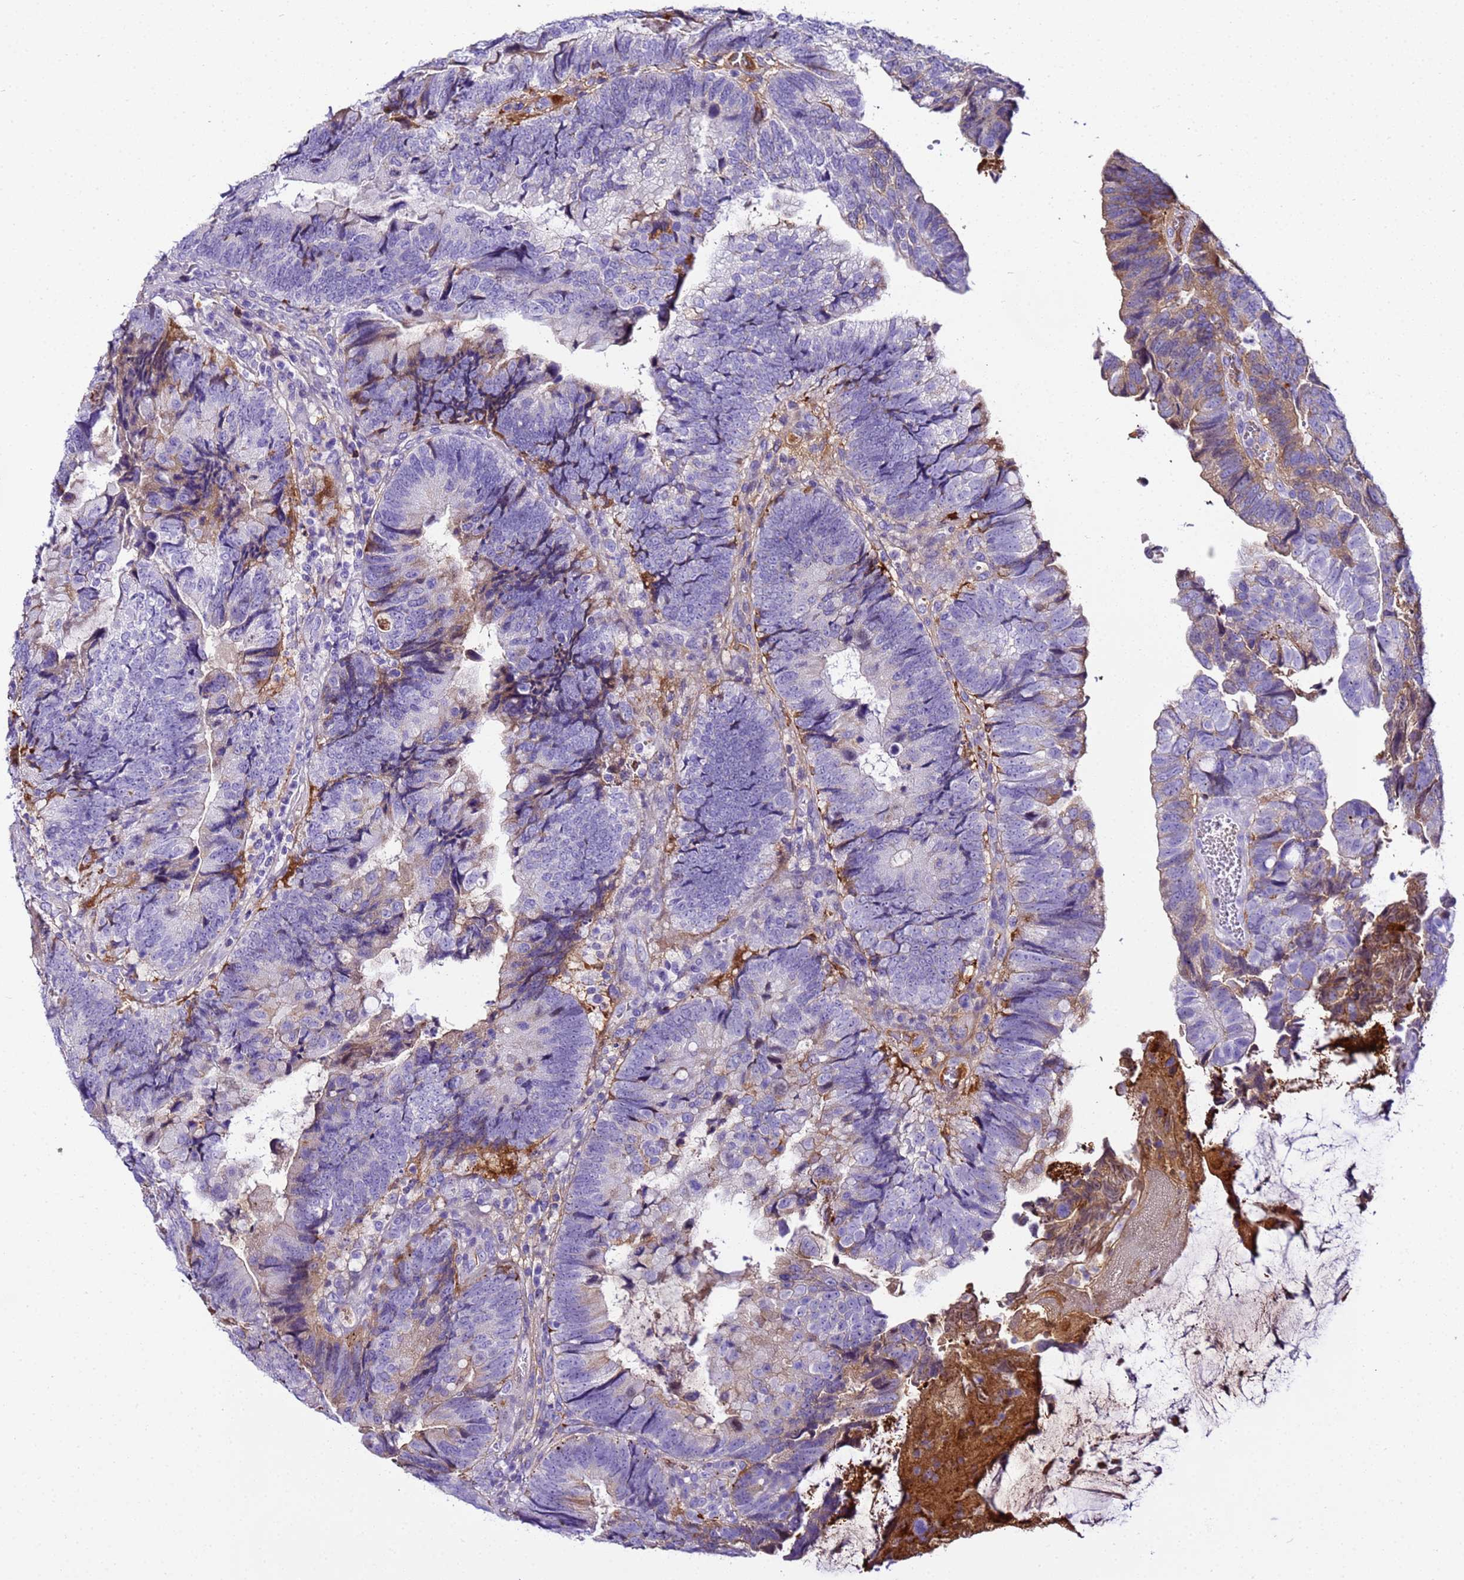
{"staining": {"intensity": "moderate", "quantity": "<25%", "location": "cytoplasmic/membranous"}, "tissue": "colorectal cancer", "cell_type": "Tumor cells", "image_type": "cancer", "snomed": [{"axis": "morphology", "description": "Adenocarcinoma, NOS"}, {"axis": "topography", "description": "Colon"}], "caption": "Moderate cytoplasmic/membranous expression is seen in approximately <25% of tumor cells in colorectal cancer (adenocarcinoma).", "gene": "CFHR2", "patient": {"sex": "female", "age": 67}}